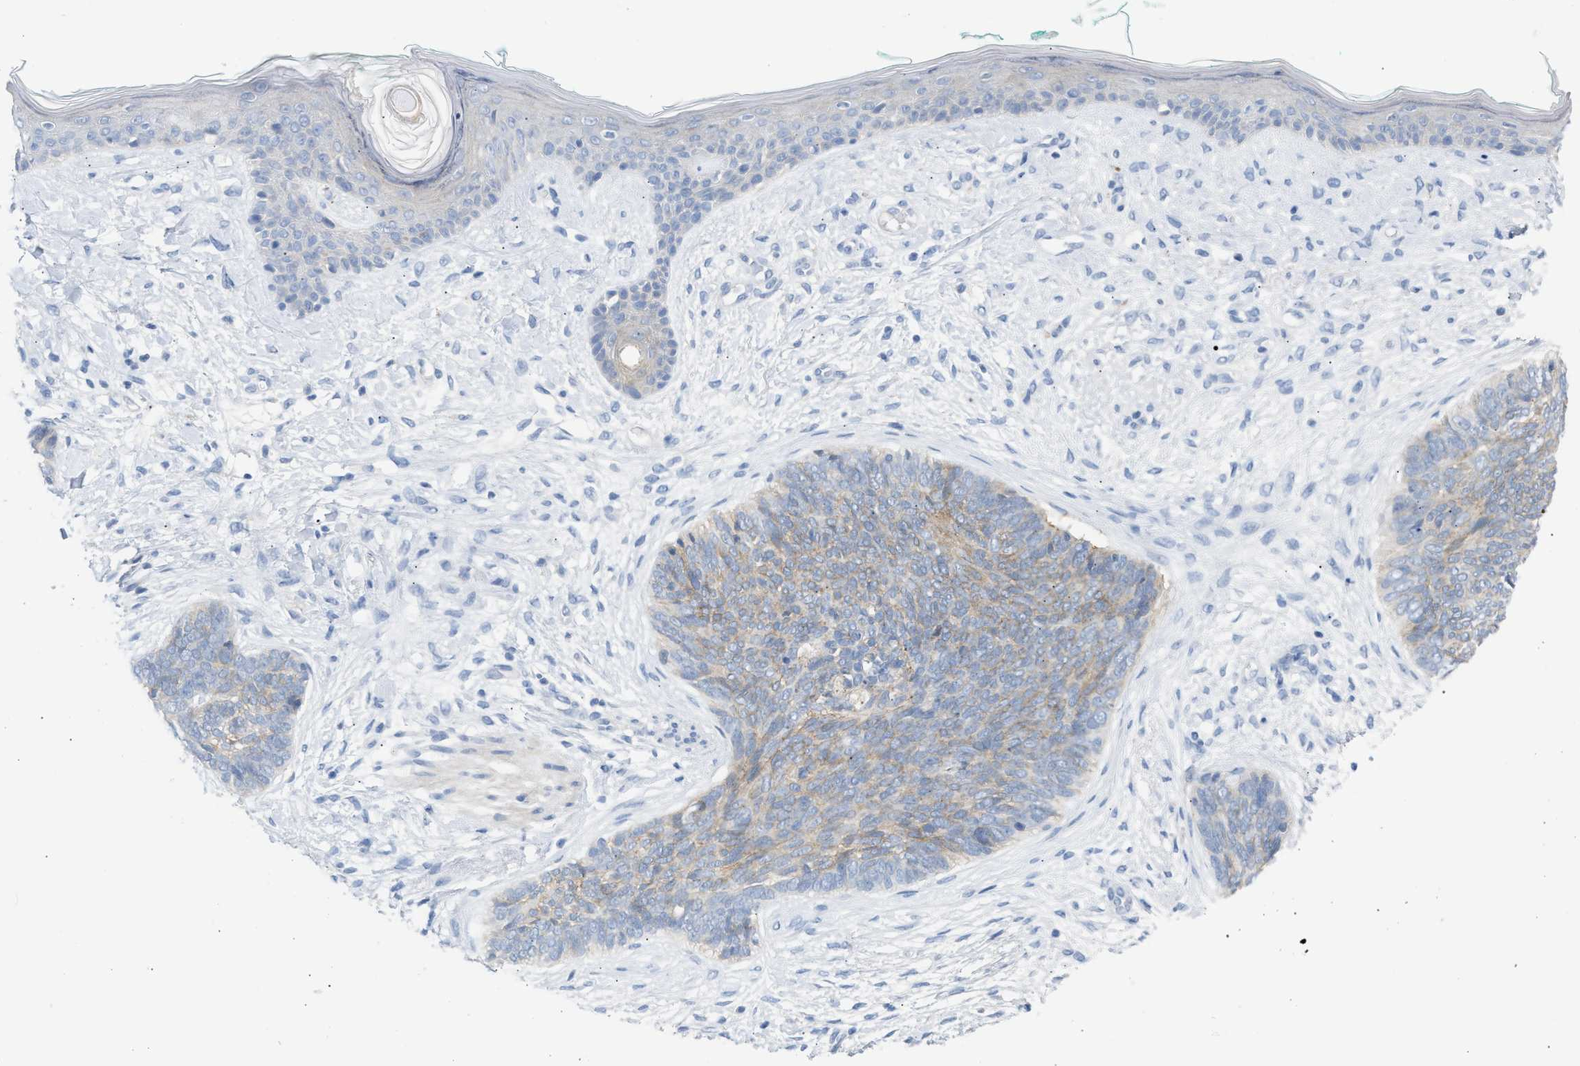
{"staining": {"intensity": "weak", "quantity": ">75%", "location": "cytoplasmic/membranous"}, "tissue": "skin cancer", "cell_type": "Tumor cells", "image_type": "cancer", "snomed": [{"axis": "morphology", "description": "Basal cell carcinoma"}, {"axis": "topography", "description": "Skin"}], "caption": "Immunohistochemical staining of human skin basal cell carcinoma shows low levels of weak cytoplasmic/membranous expression in about >75% of tumor cells. Immunohistochemistry stains the protein of interest in brown and the nuclei are stained blue.", "gene": "ERBB2", "patient": {"sex": "female", "age": 84}}